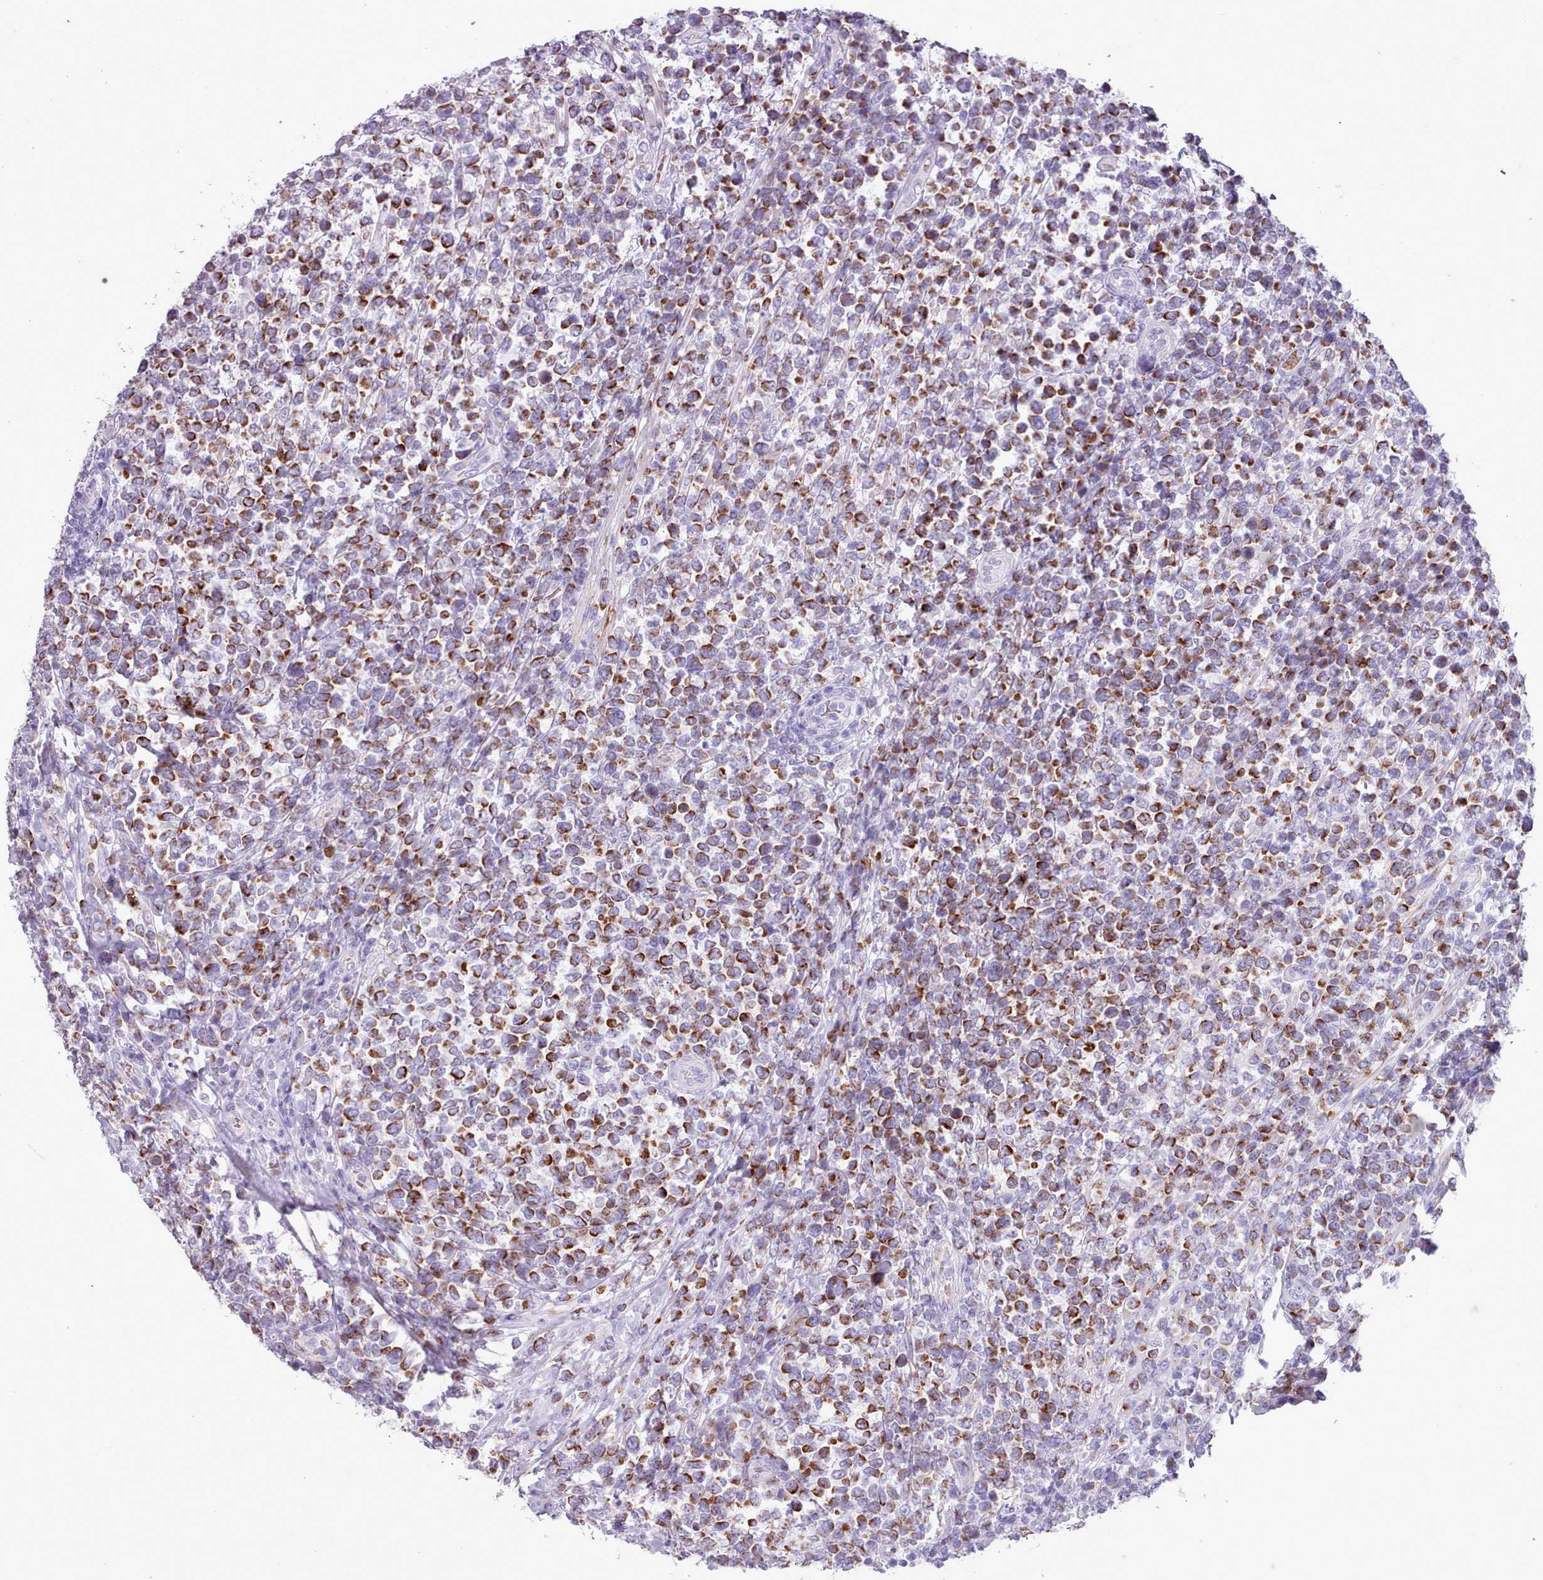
{"staining": {"intensity": "moderate", "quantity": ">75%", "location": "cytoplasmic/membranous"}, "tissue": "lymphoma", "cell_type": "Tumor cells", "image_type": "cancer", "snomed": [{"axis": "morphology", "description": "Malignant lymphoma, non-Hodgkin's type, High grade"}, {"axis": "topography", "description": "Soft tissue"}], "caption": "IHC (DAB (3,3'-diaminobenzidine)) staining of lymphoma exhibits moderate cytoplasmic/membranous protein positivity in approximately >75% of tumor cells.", "gene": "AK4", "patient": {"sex": "female", "age": 56}}